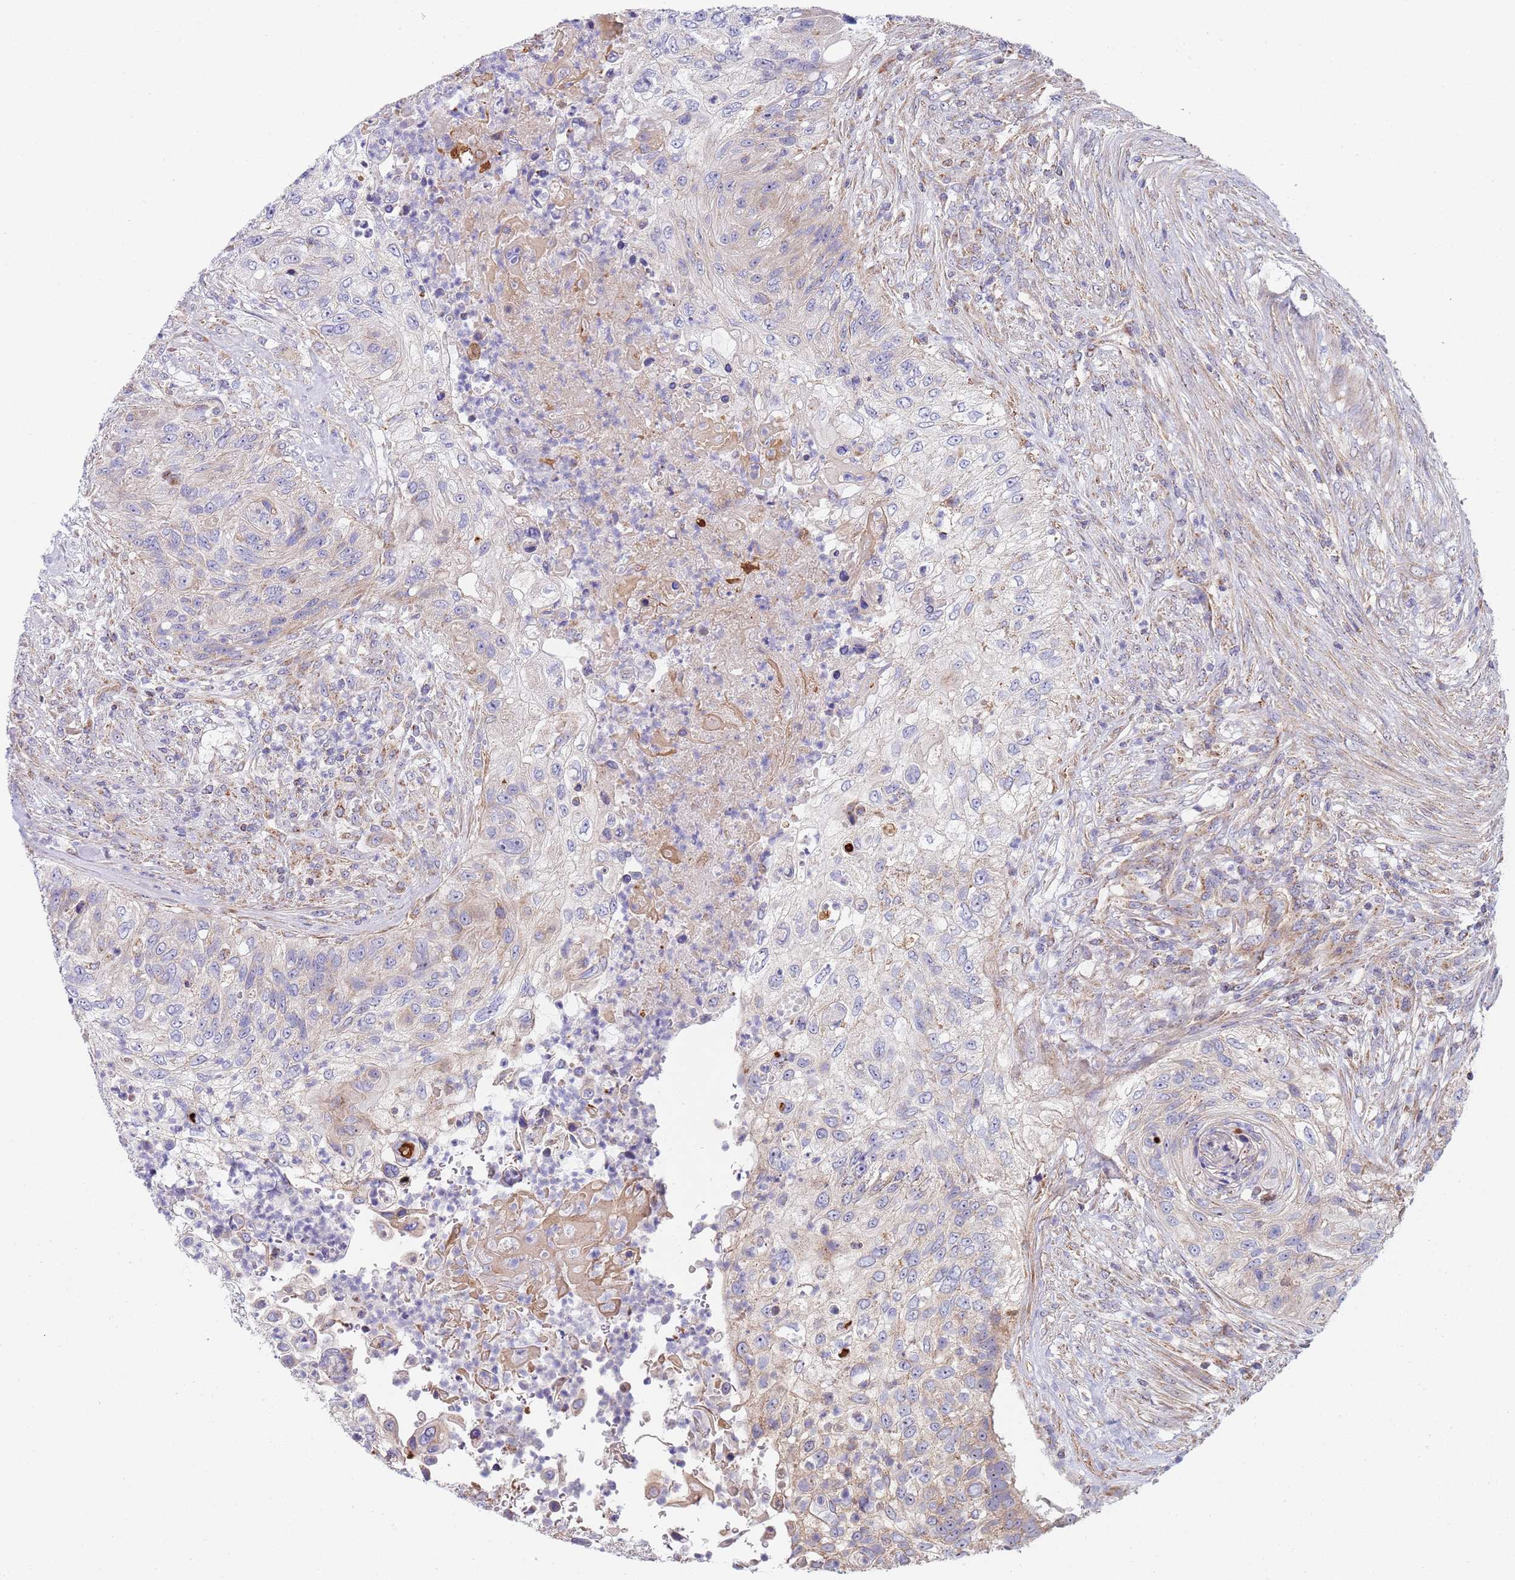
{"staining": {"intensity": "weak", "quantity": "<25%", "location": "cytoplasmic/membranous"}, "tissue": "urothelial cancer", "cell_type": "Tumor cells", "image_type": "cancer", "snomed": [{"axis": "morphology", "description": "Urothelial carcinoma, High grade"}, {"axis": "topography", "description": "Urinary bladder"}], "caption": "Image shows no protein staining in tumor cells of urothelial cancer tissue.", "gene": "PWWP3A", "patient": {"sex": "female", "age": 60}}